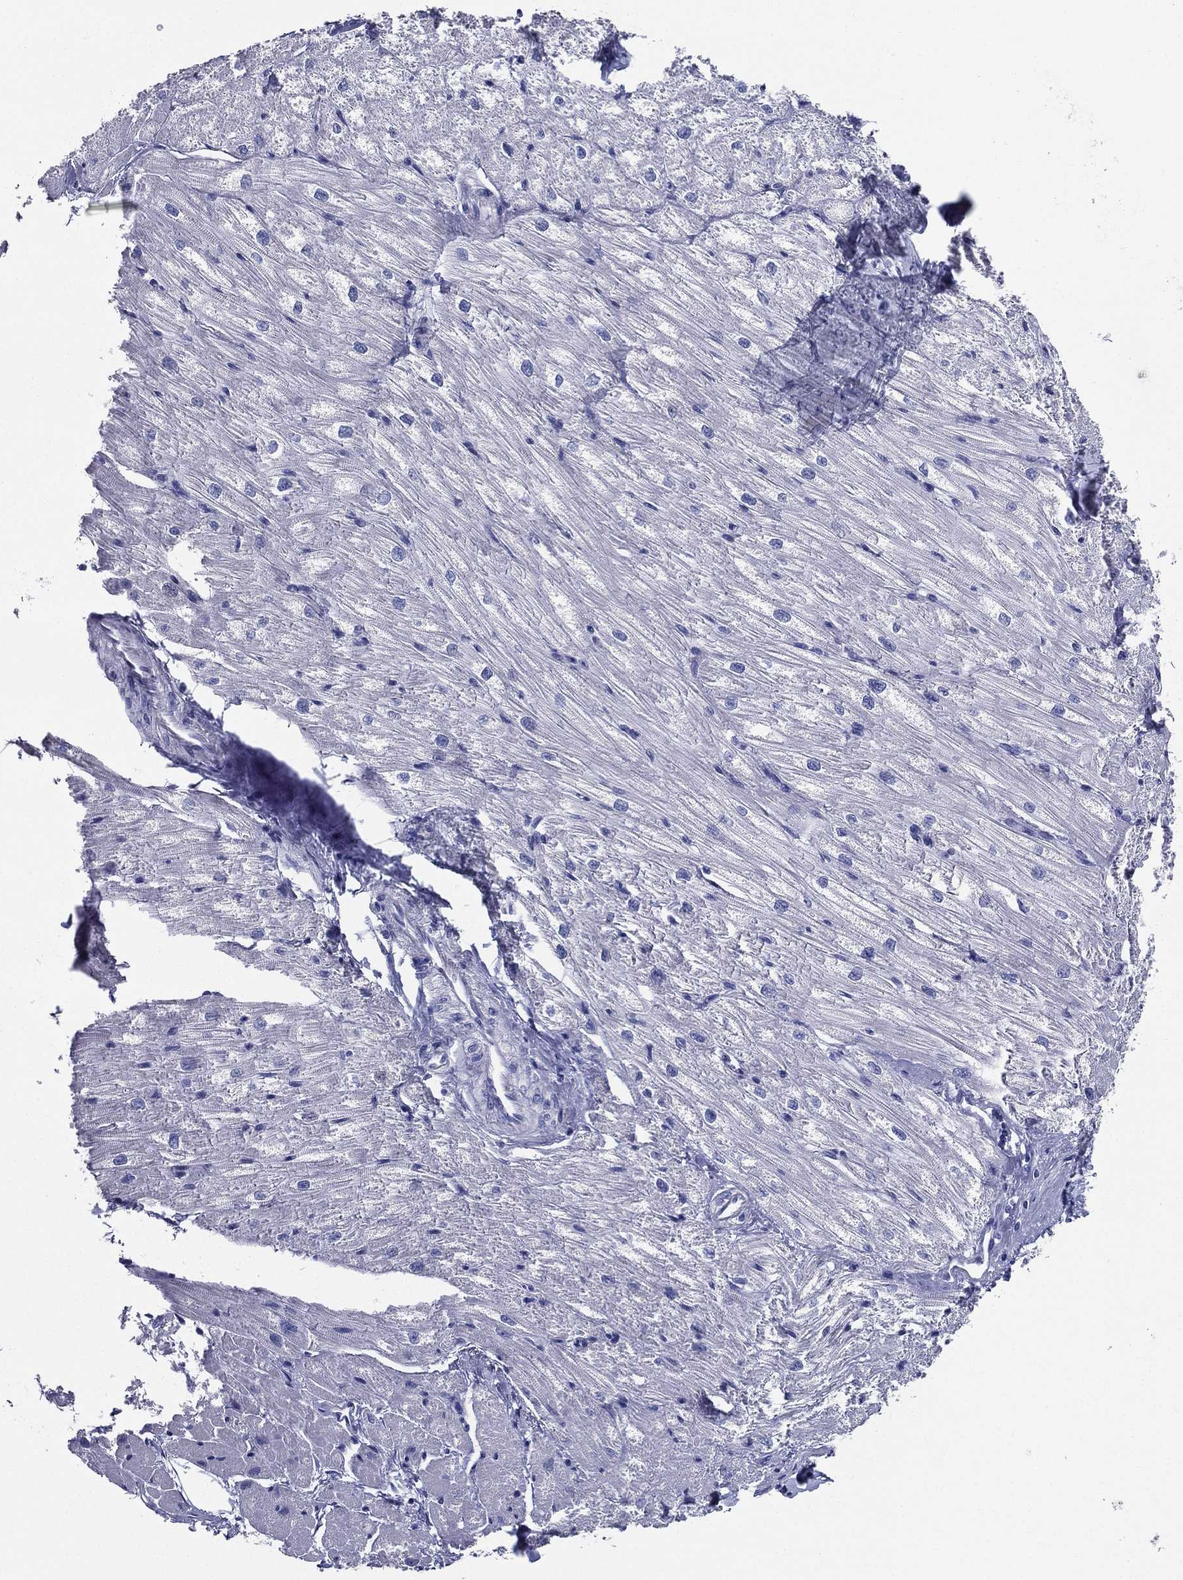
{"staining": {"intensity": "negative", "quantity": "none", "location": "none"}, "tissue": "heart muscle", "cell_type": "Cardiomyocytes", "image_type": "normal", "snomed": [{"axis": "morphology", "description": "Normal tissue, NOS"}, {"axis": "topography", "description": "Heart"}], "caption": "This is a histopathology image of immunohistochemistry (IHC) staining of normal heart muscle, which shows no positivity in cardiomyocytes. (DAB (3,3'-diaminobenzidine) immunohistochemistry (IHC), high magnification).", "gene": "TFAP2A", "patient": {"sex": "male", "age": 57}}